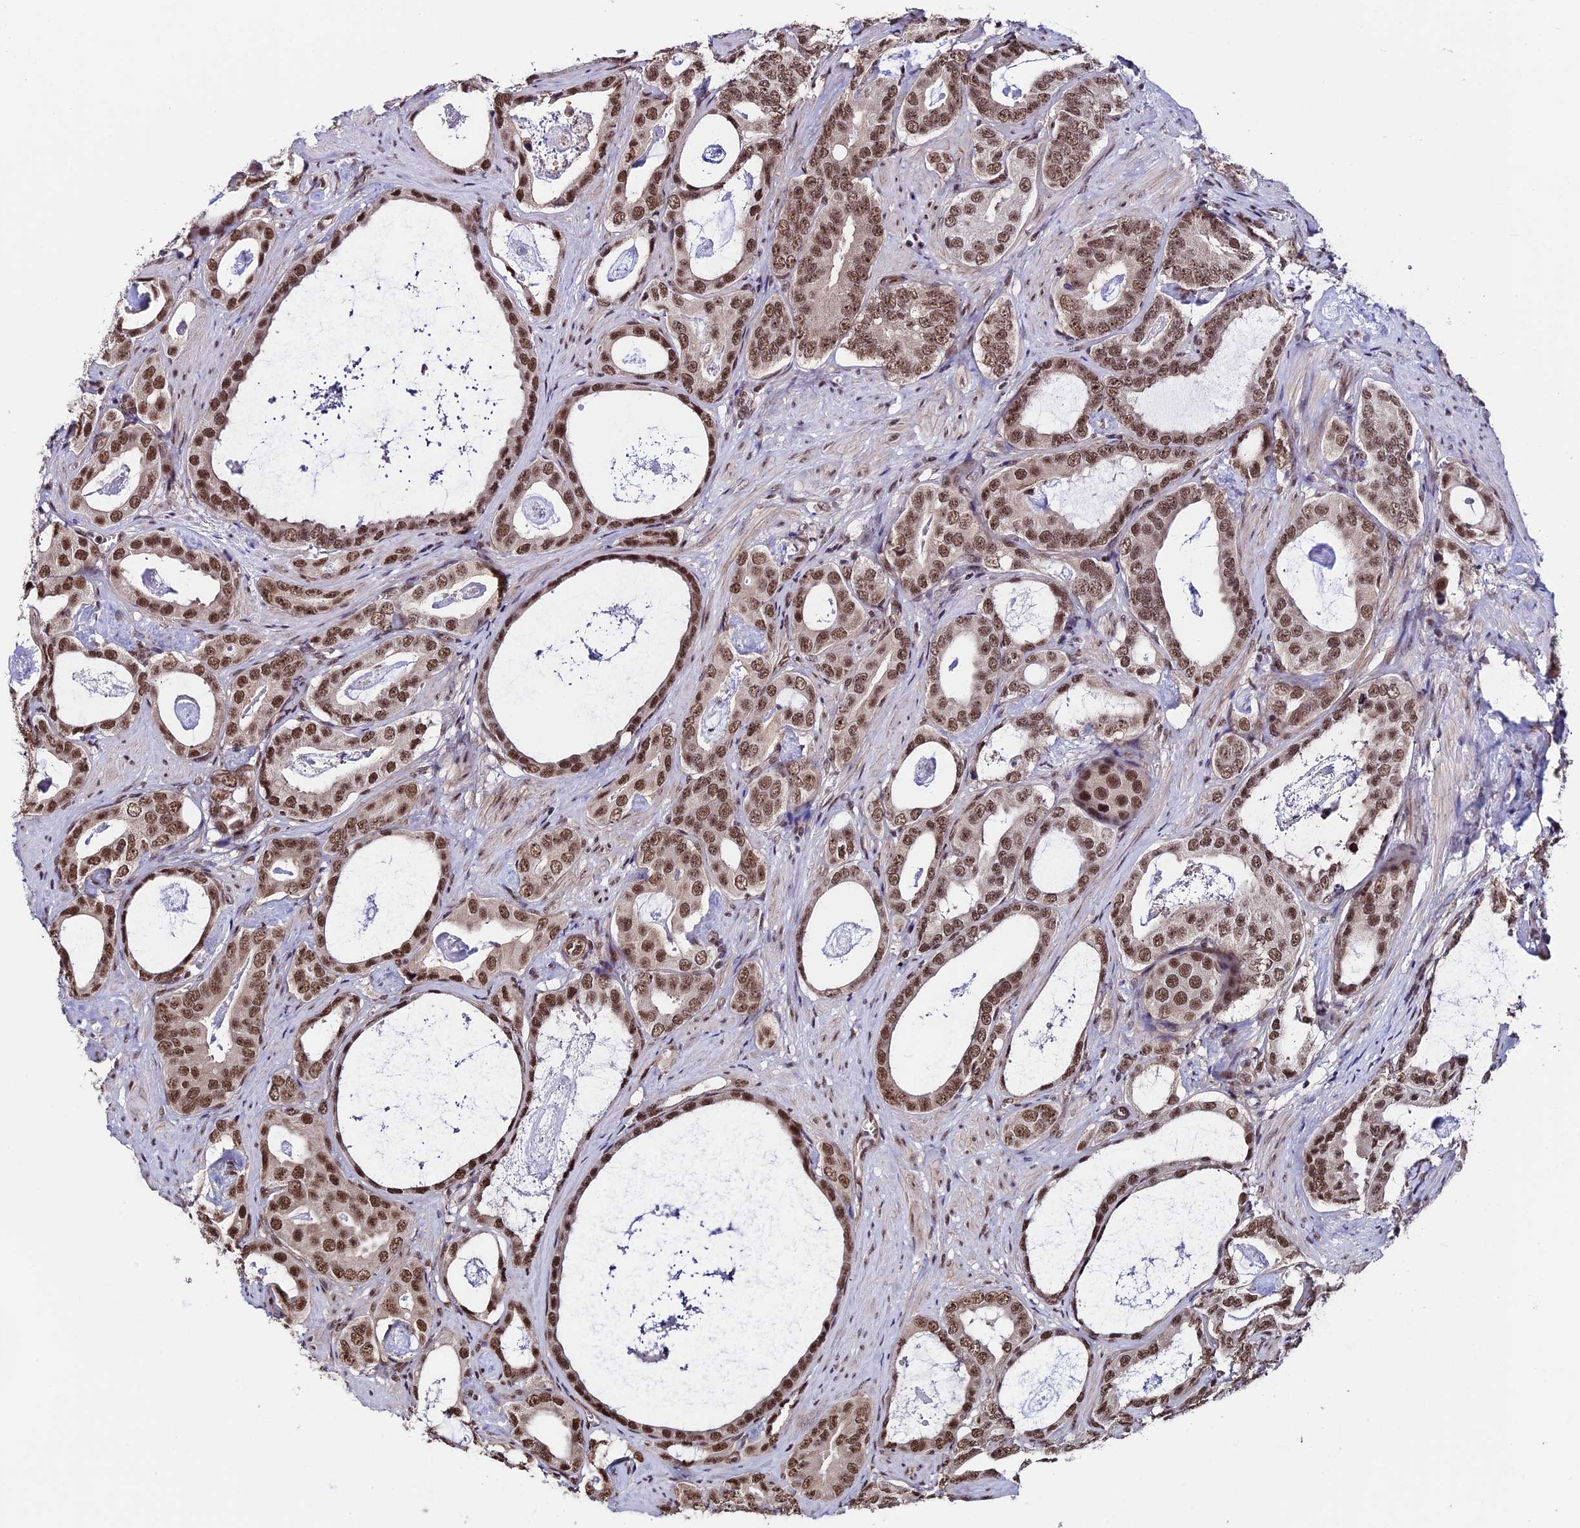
{"staining": {"intensity": "moderate", "quantity": ">75%", "location": "nuclear"}, "tissue": "prostate cancer", "cell_type": "Tumor cells", "image_type": "cancer", "snomed": [{"axis": "morphology", "description": "Adenocarcinoma, Low grade"}, {"axis": "topography", "description": "Prostate"}], "caption": "Immunohistochemistry of human low-grade adenocarcinoma (prostate) reveals medium levels of moderate nuclear staining in about >75% of tumor cells.", "gene": "RBM42", "patient": {"sex": "male", "age": 71}}